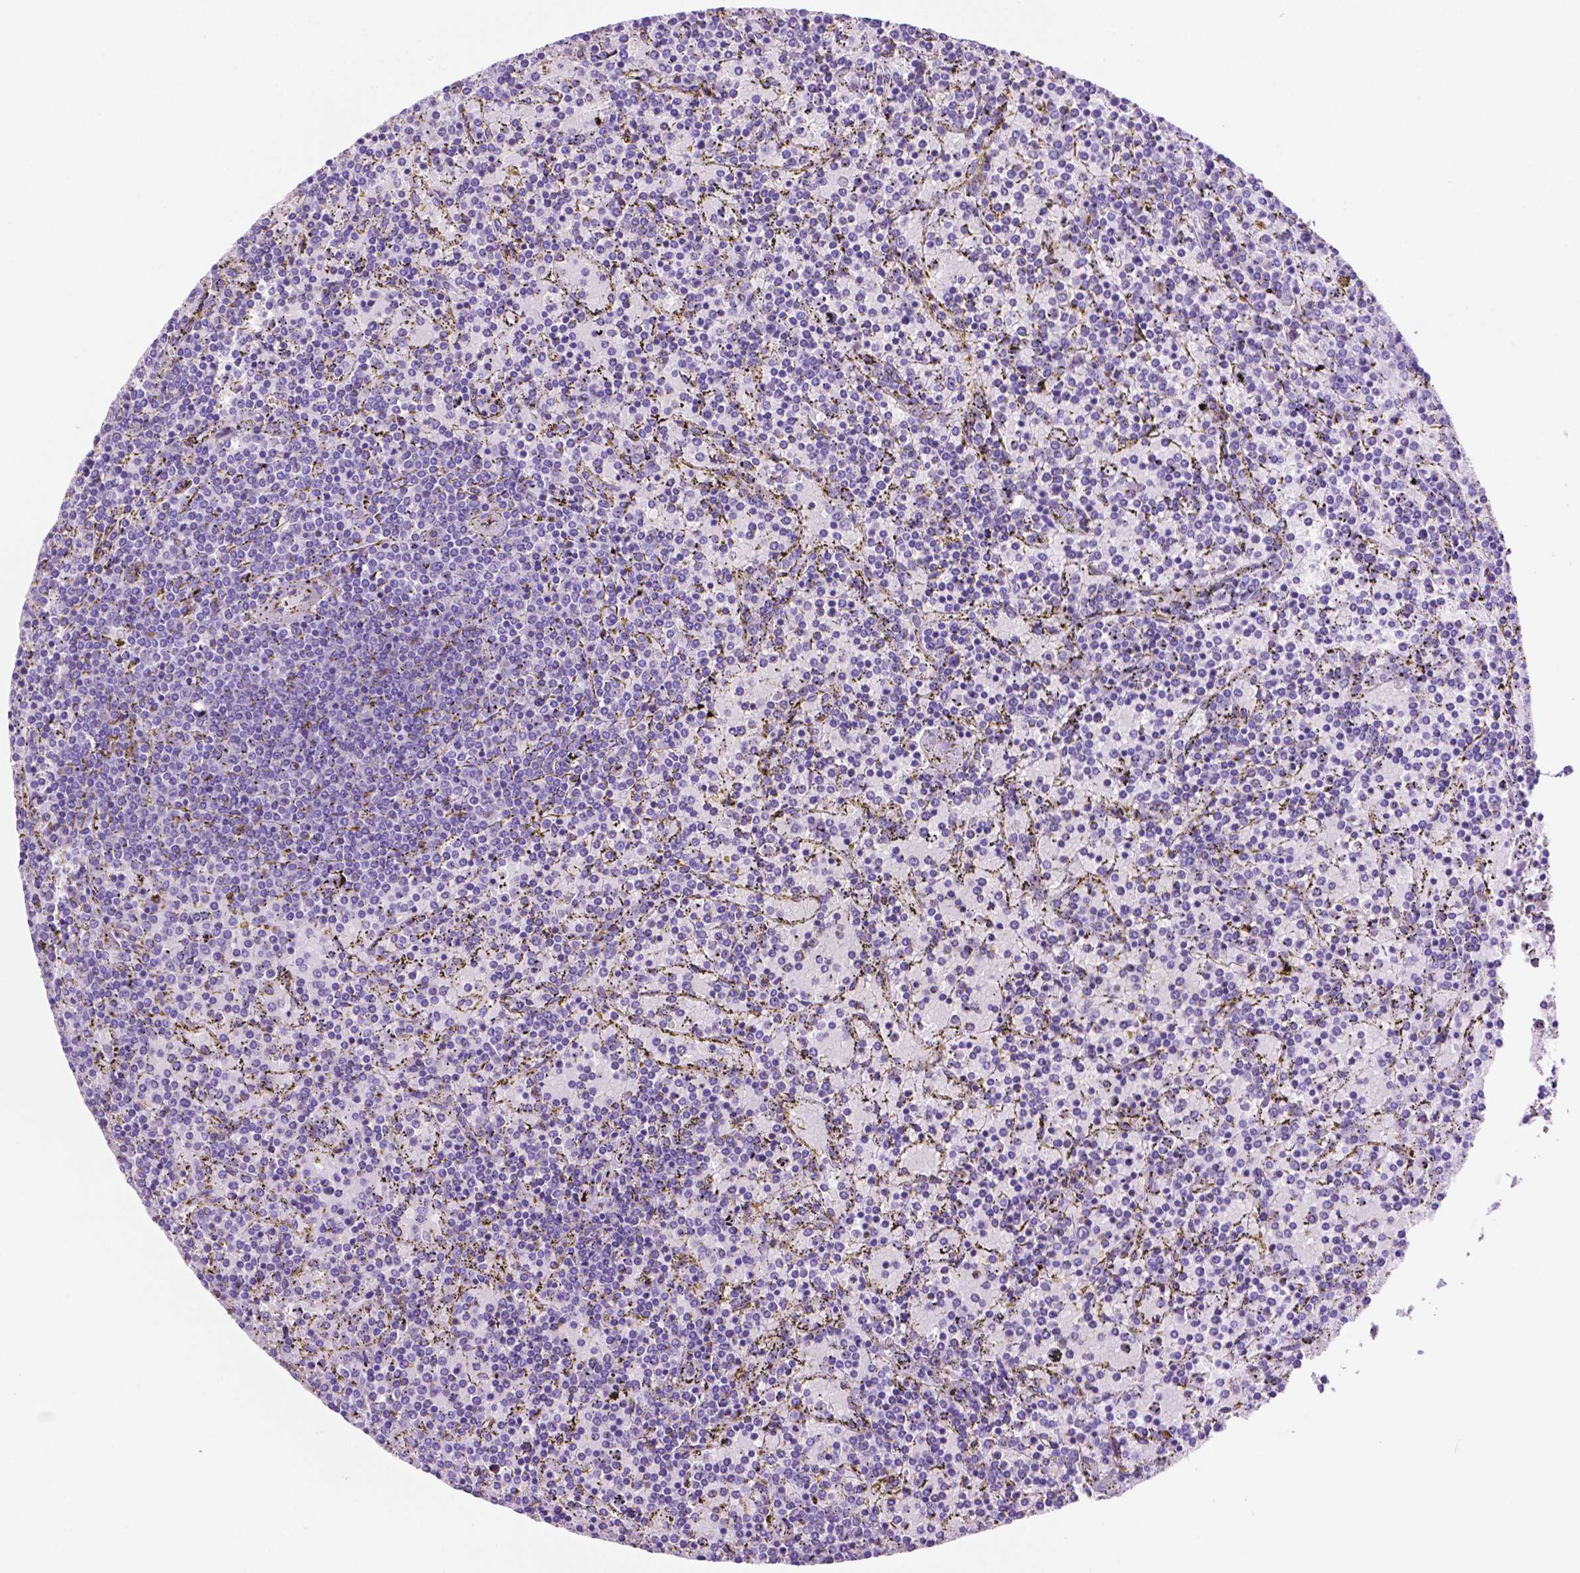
{"staining": {"intensity": "negative", "quantity": "none", "location": "none"}, "tissue": "lymphoma", "cell_type": "Tumor cells", "image_type": "cancer", "snomed": [{"axis": "morphology", "description": "Malignant lymphoma, non-Hodgkin's type, Low grade"}, {"axis": "topography", "description": "Spleen"}], "caption": "Tumor cells show no significant protein positivity in lymphoma. Brightfield microscopy of immunohistochemistry stained with DAB (3,3'-diaminobenzidine) (brown) and hematoxylin (blue), captured at high magnification.", "gene": "FOXB2", "patient": {"sex": "female", "age": 77}}